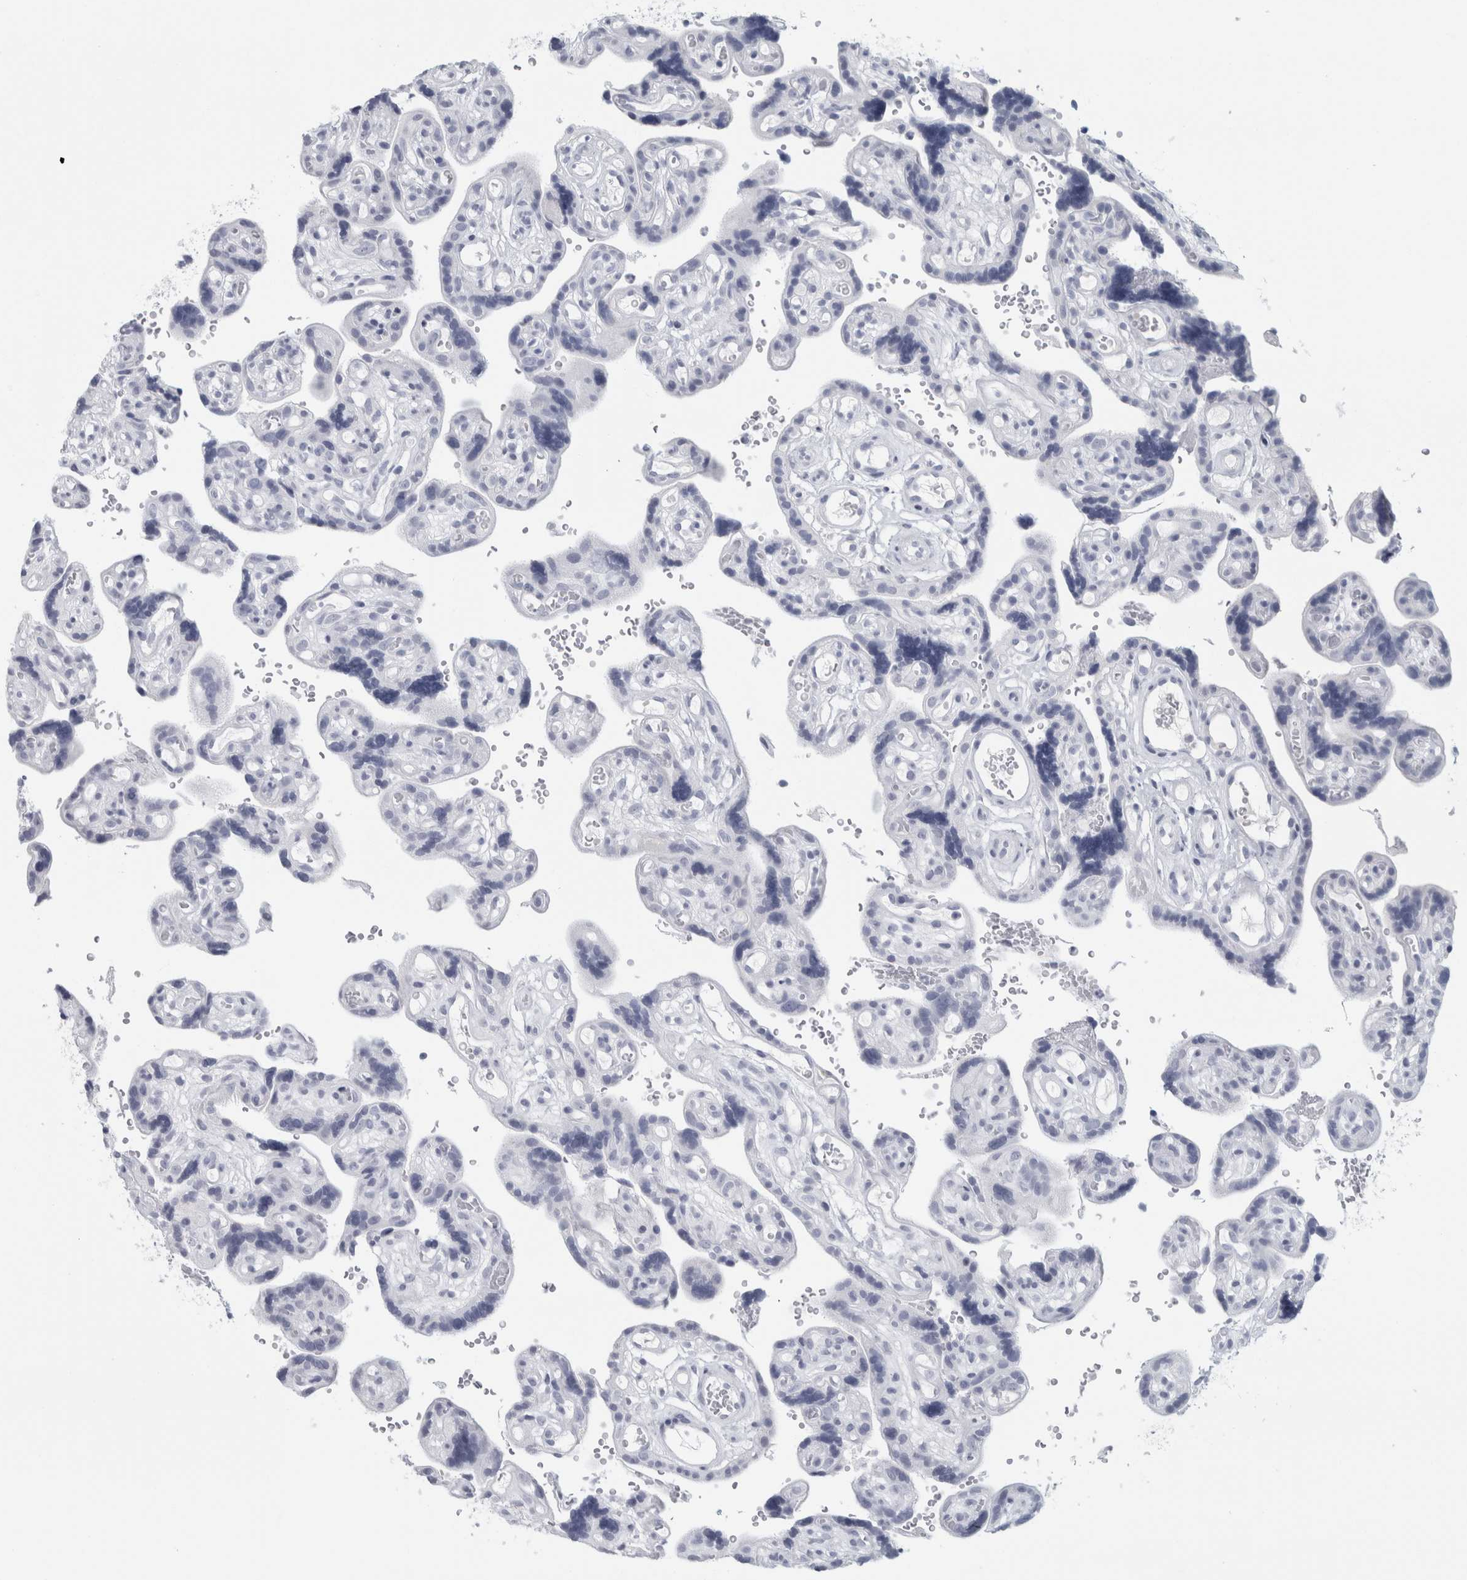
{"staining": {"intensity": "negative", "quantity": "none", "location": "none"}, "tissue": "placenta", "cell_type": "Decidual cells", "image_type": "normal", "snomed": [{"axis": "morphology", "description": "Normal tissue, NOS"}, {"axis": "topography", "description": "Placenta"}], "caption": "Immunohistochemical staining of normal human placenta reveals no significant staining in decidual cells.", "gene": "CPE", "patient": {"sex": "female", "age": 30}}